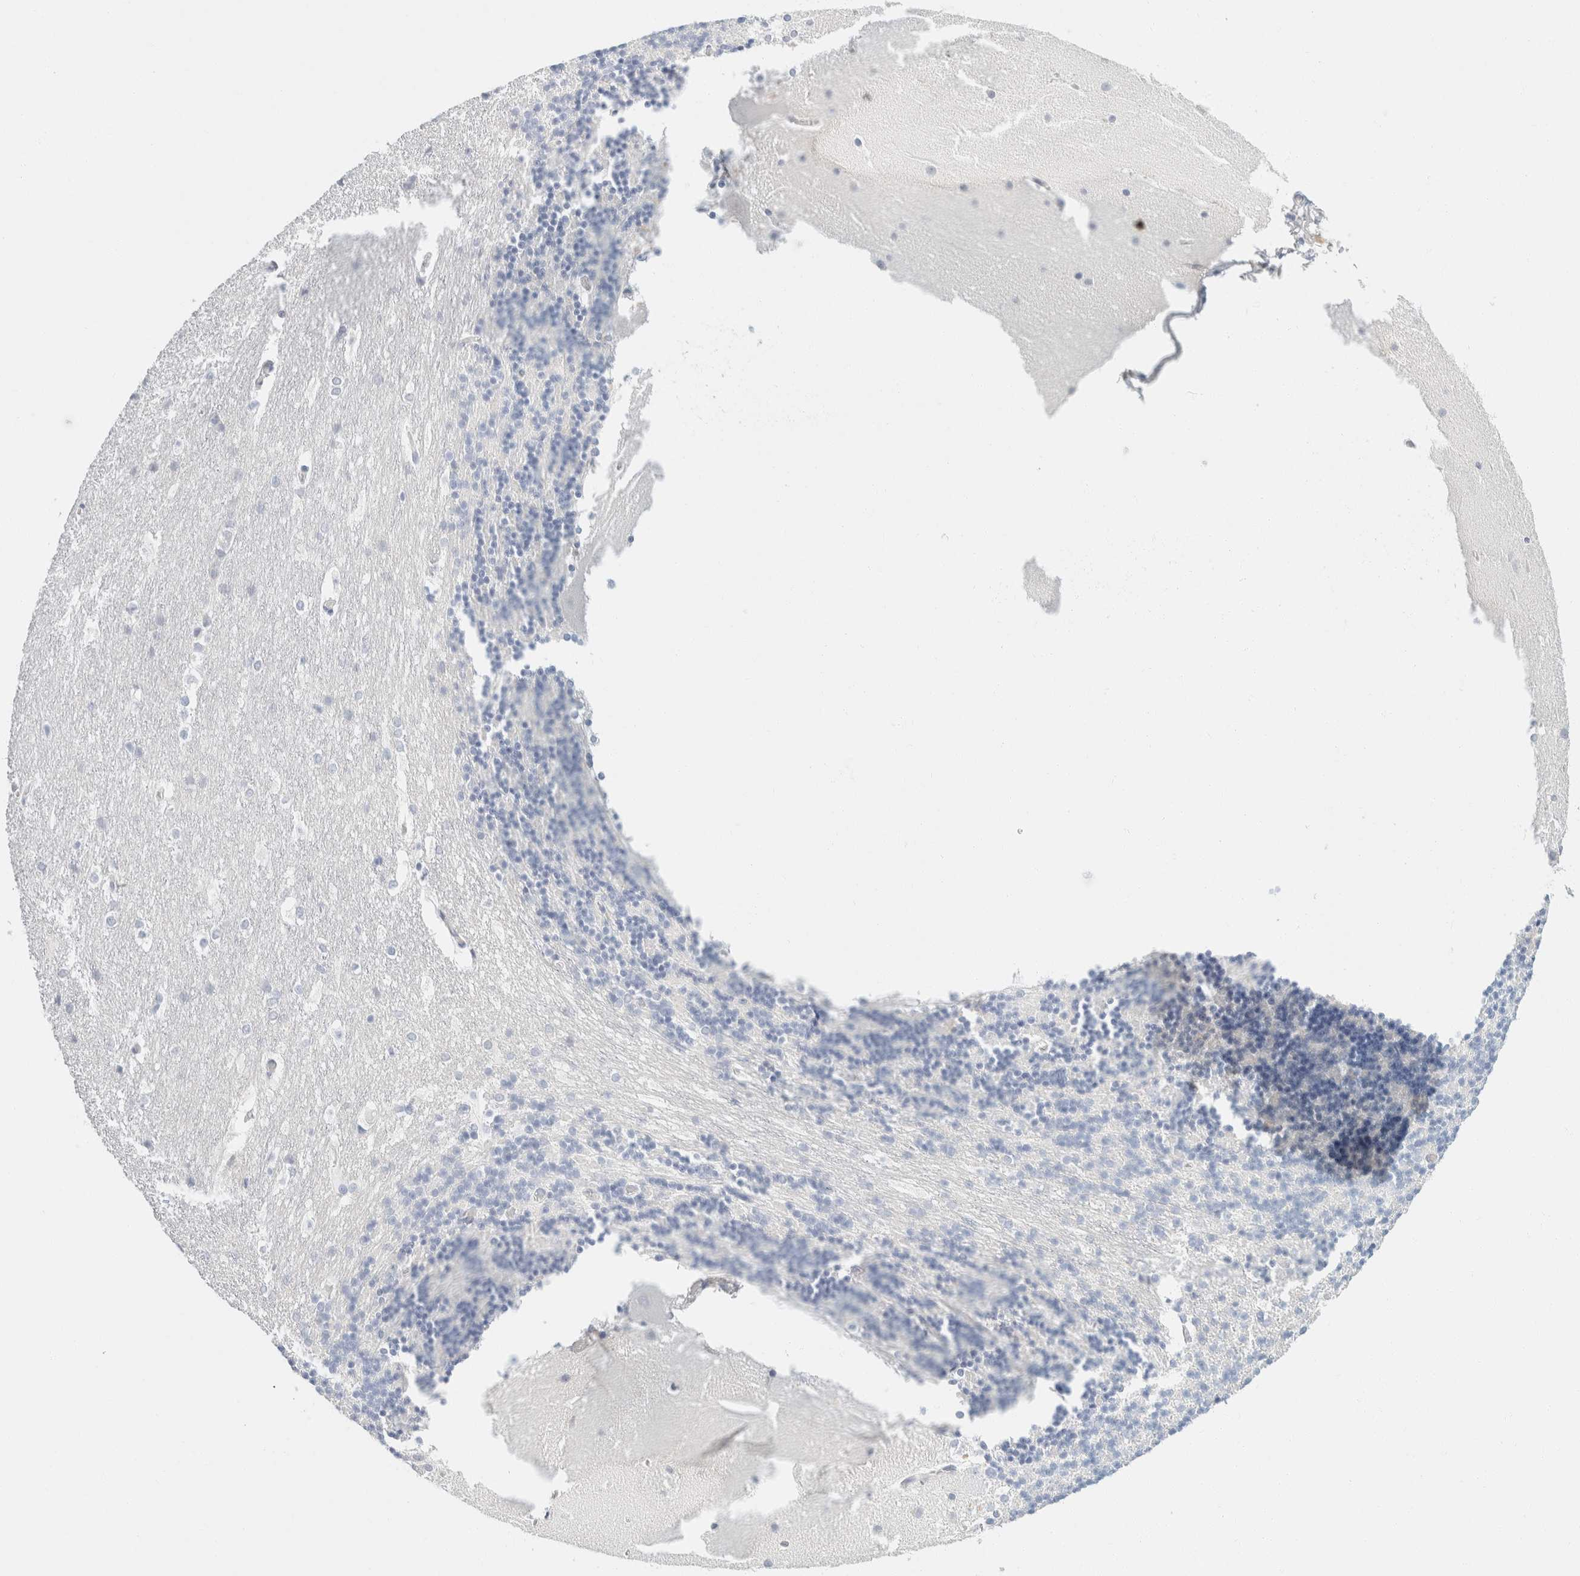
{"staining": {"intensity": "negative", "quantity": "none", "location": "none"}, "tissue": "cerebellum", "cell_type": "Cells in granular layer", "image_type": "normal", "snomed": [{"axis": "morphology", "description": "Normal tissue, NOS"}, {"axis": "topography", "description": "Cerebellum"}], "caption": "Cells in granular layer show no significant protein staining in benign cerebellum. (DAB (3,3'-diaminobenzidine) IHC, high magnification).", "gene": "KRT20", "patient": {"sex": "female", "age": 19}}